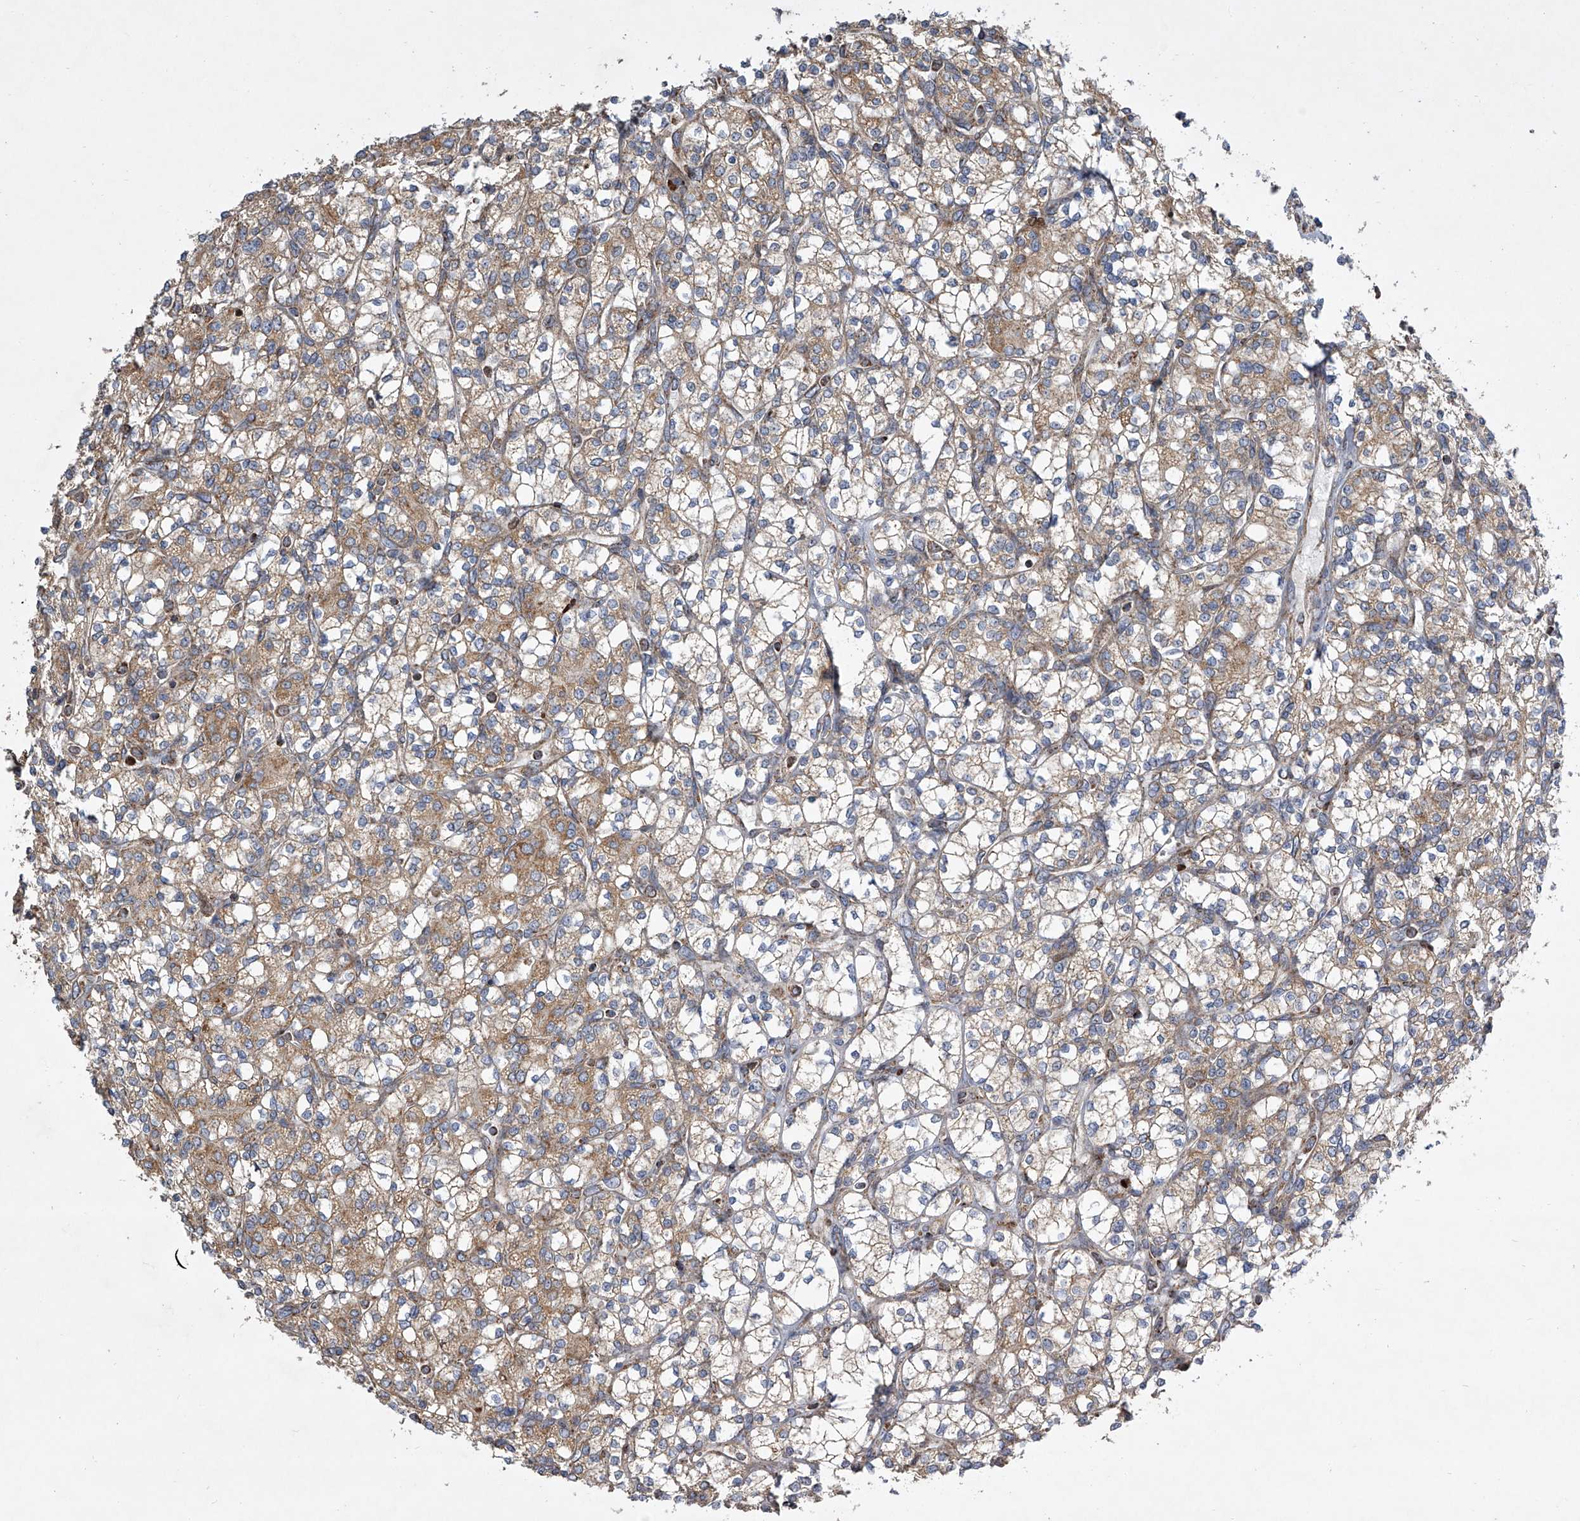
{"staining": {"intensity": "moderate", "quantity": ">75%", "location": "cytoplasmic/membranous"}, "tissue": "renal cancer", "cell_type": "Tumor cells", "image_type": "cancer", "snomed": [{"axis": "morphology", "description": "Adenocarcinoma, NOS"}, {"axis": "topography", "description": "Kidney"}], "caption": "Human renal adenocarcinoma stained with a protein marker exhibits moderate staining in tumor cells.", "gene": "STRADA", "patient": {"sex": "male", "age": 77}}